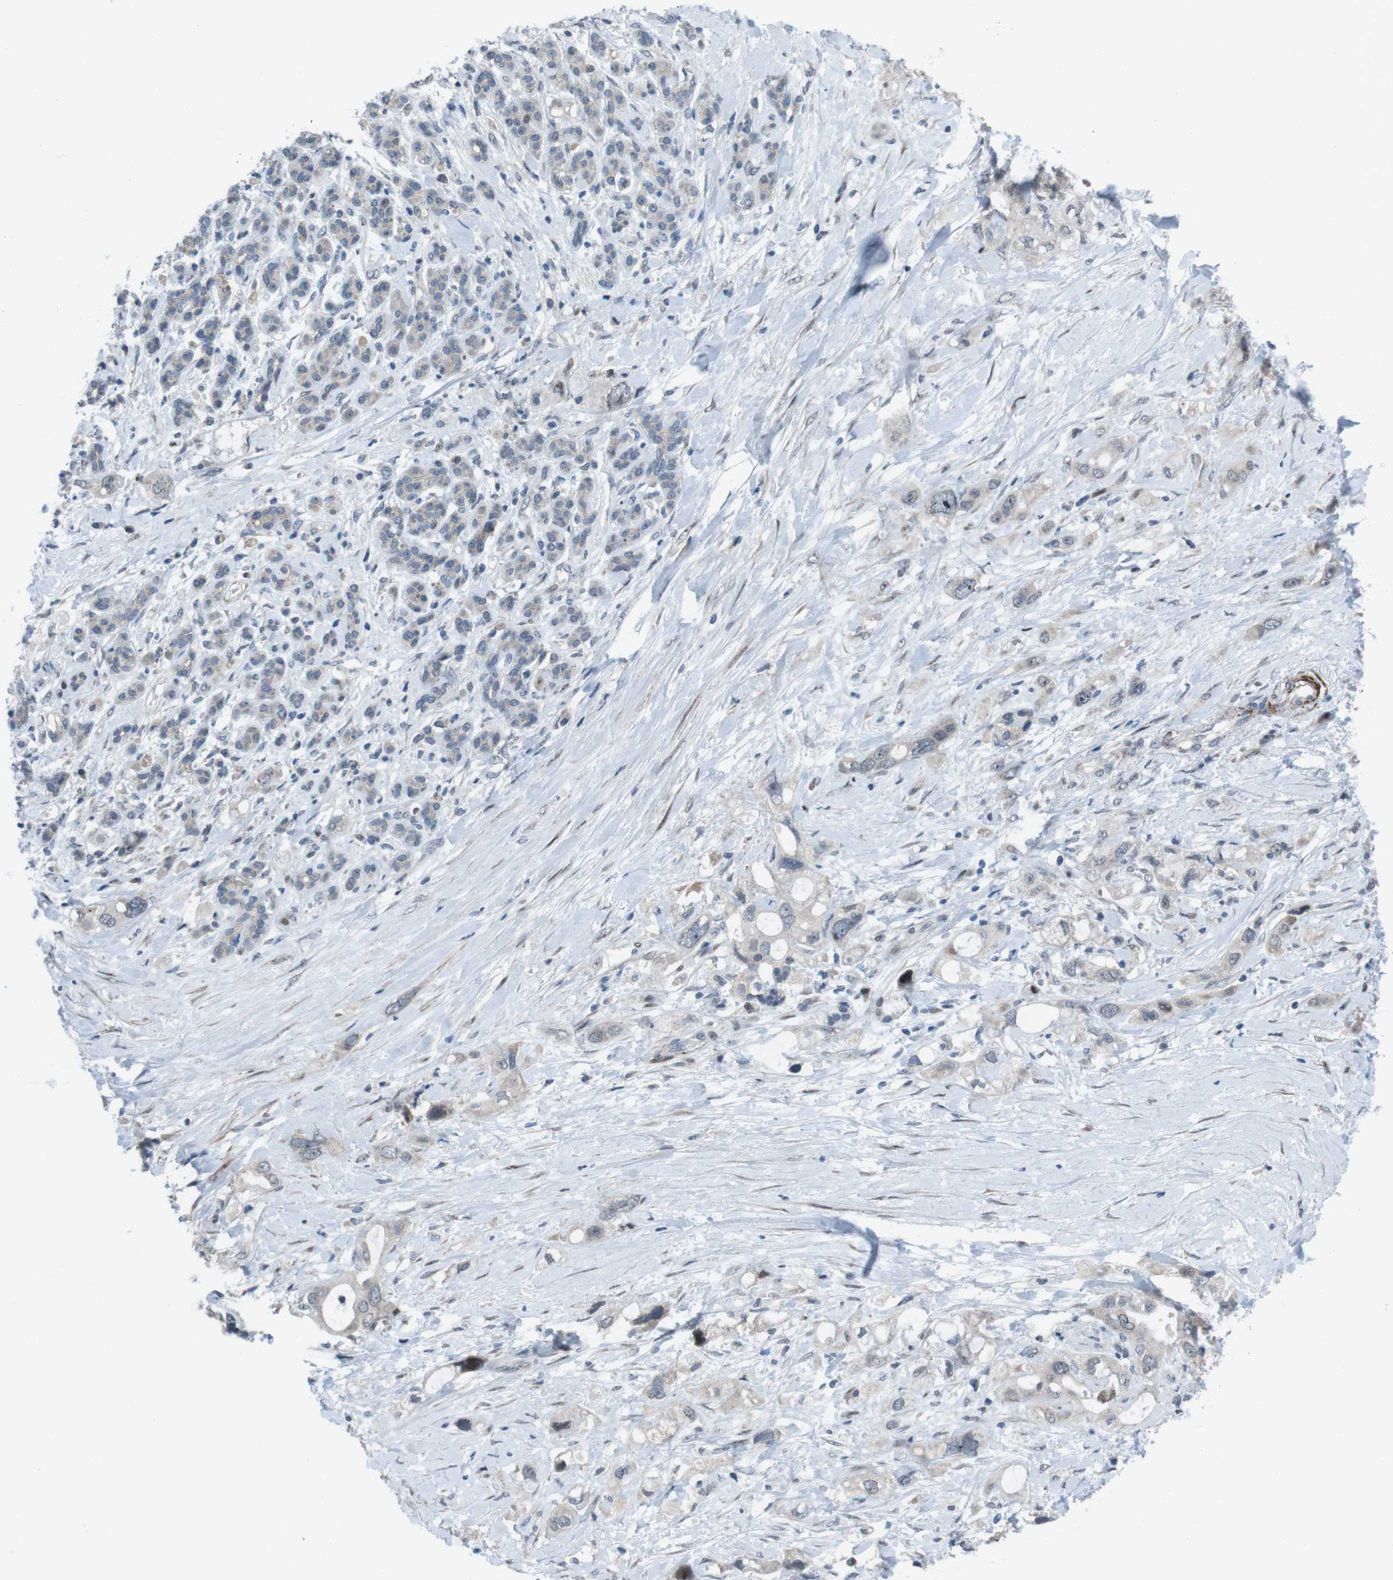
{"staining": {"intensity": "negative", "quantity": "none", "location": "none"}, "tissue": "pancreatic cancer", "cell_type": "Tumor cells", "image_type": "cancer", "snomed": [{"axis": "morphology", "description": "Adenocarcinoma, NOS"}, {"axis": "topography", "description": "Pancreas"}], "caption": "A high-resolution micrograph shows IHC staining of pancreatic cancer (adenocarcinoma), which exhibits no significant staining in tumor cells.", "gene": "PBRM1", "patient": {"sex": "female", "age": 56}}